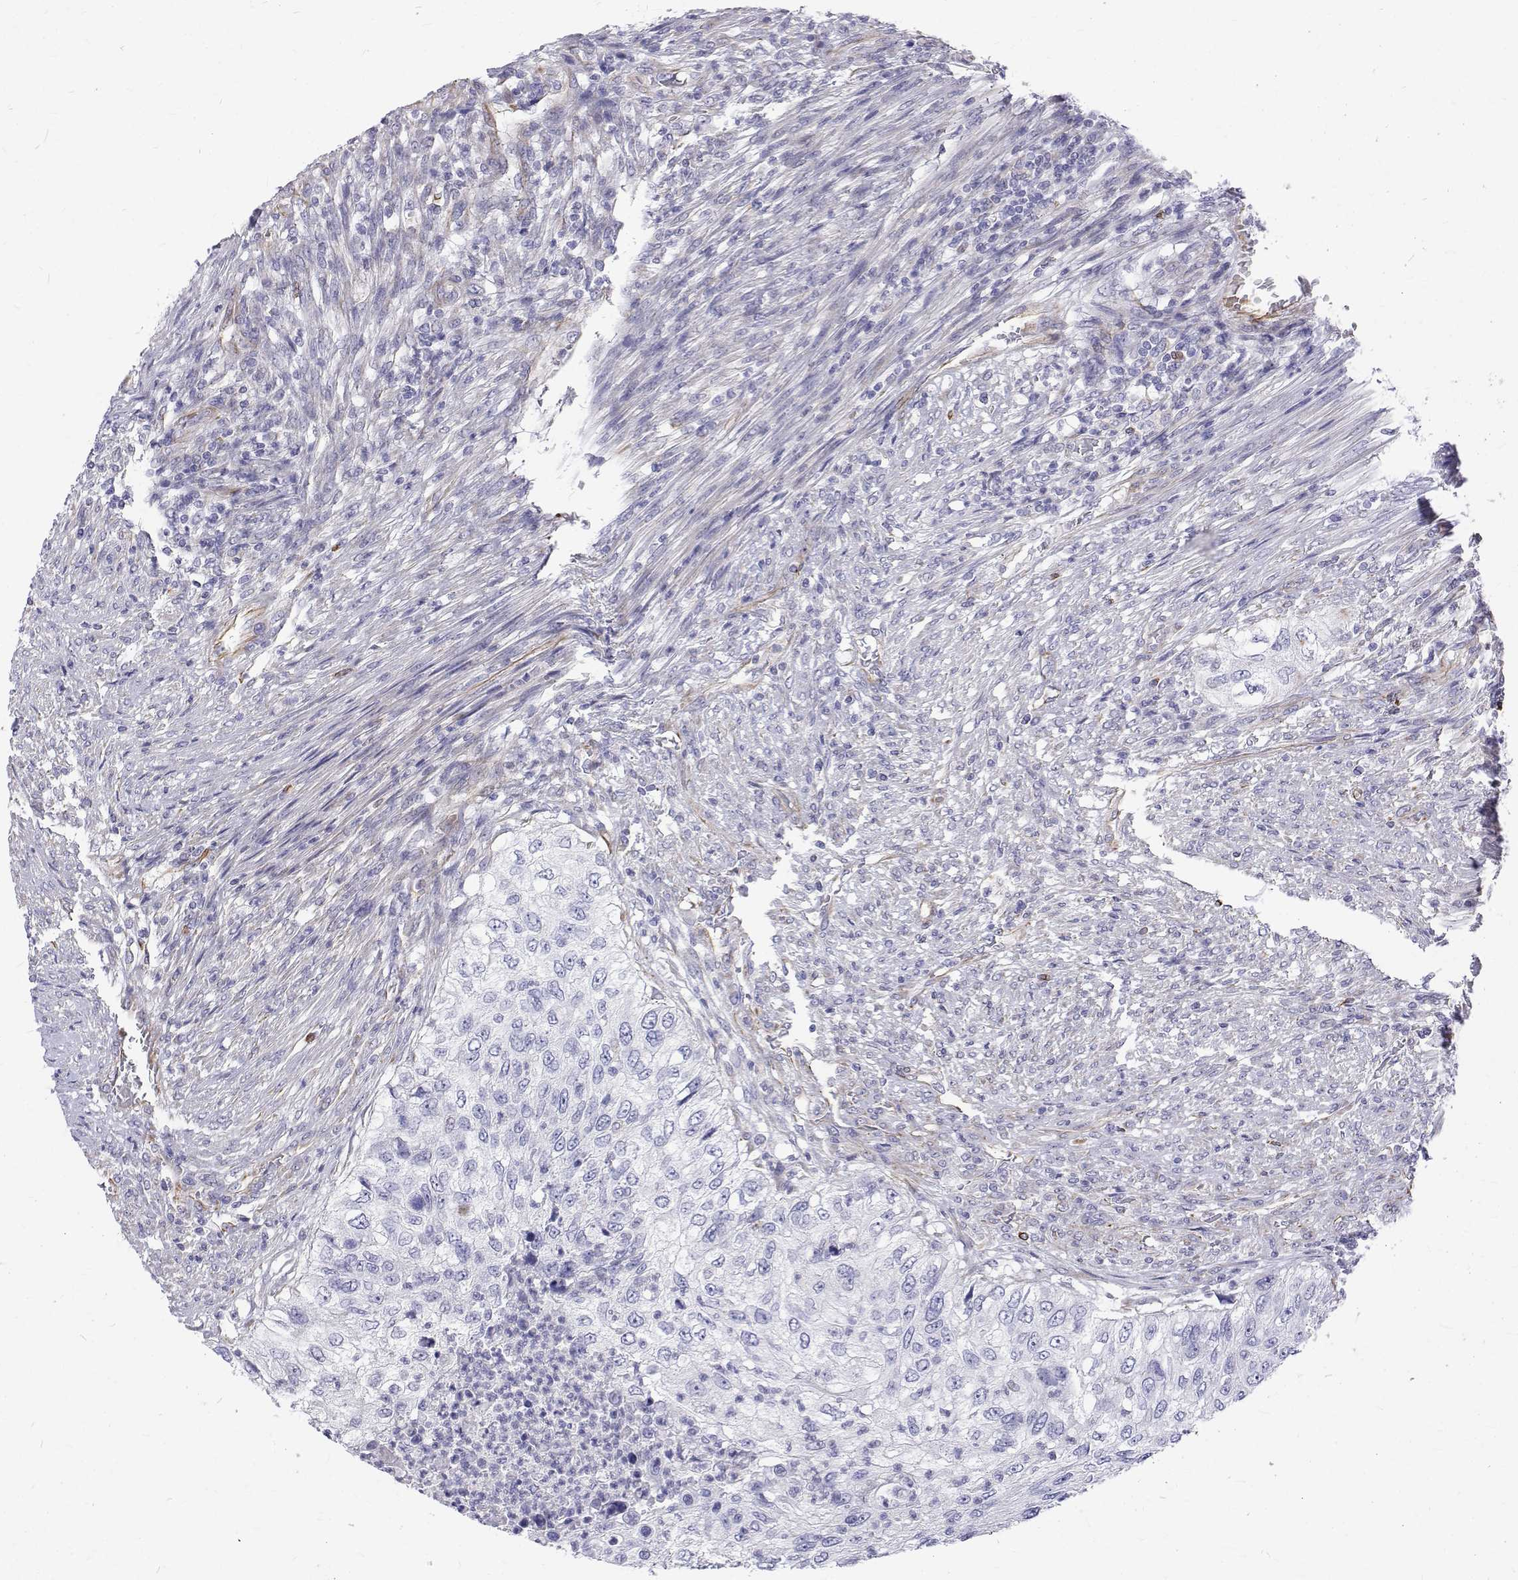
{"staining": {"intensity": "negative", "quantity": "none", "location": "none"}, "tissue": "urothelial cancer", "cell_type": "Tumor cells", "image_type": "cancer", "snomed": [{"axis": "morphology", "description": "Urothelial carcinoma, High grade"}, {"axis": "topography", "description": "Urinary bladder"}], "caption": "Immunohistochemistry (IHC) image of neoplastic tissue: human urothelial carcinoma (high-grade) stained with DAB demonstrates no significant protein expression in tumor cells. (Immunohistochemistry (IHC), brightfield microscopy, high magnification).", "gene": "OPRPN", "patient": {"sex": "female", "age": 60}}